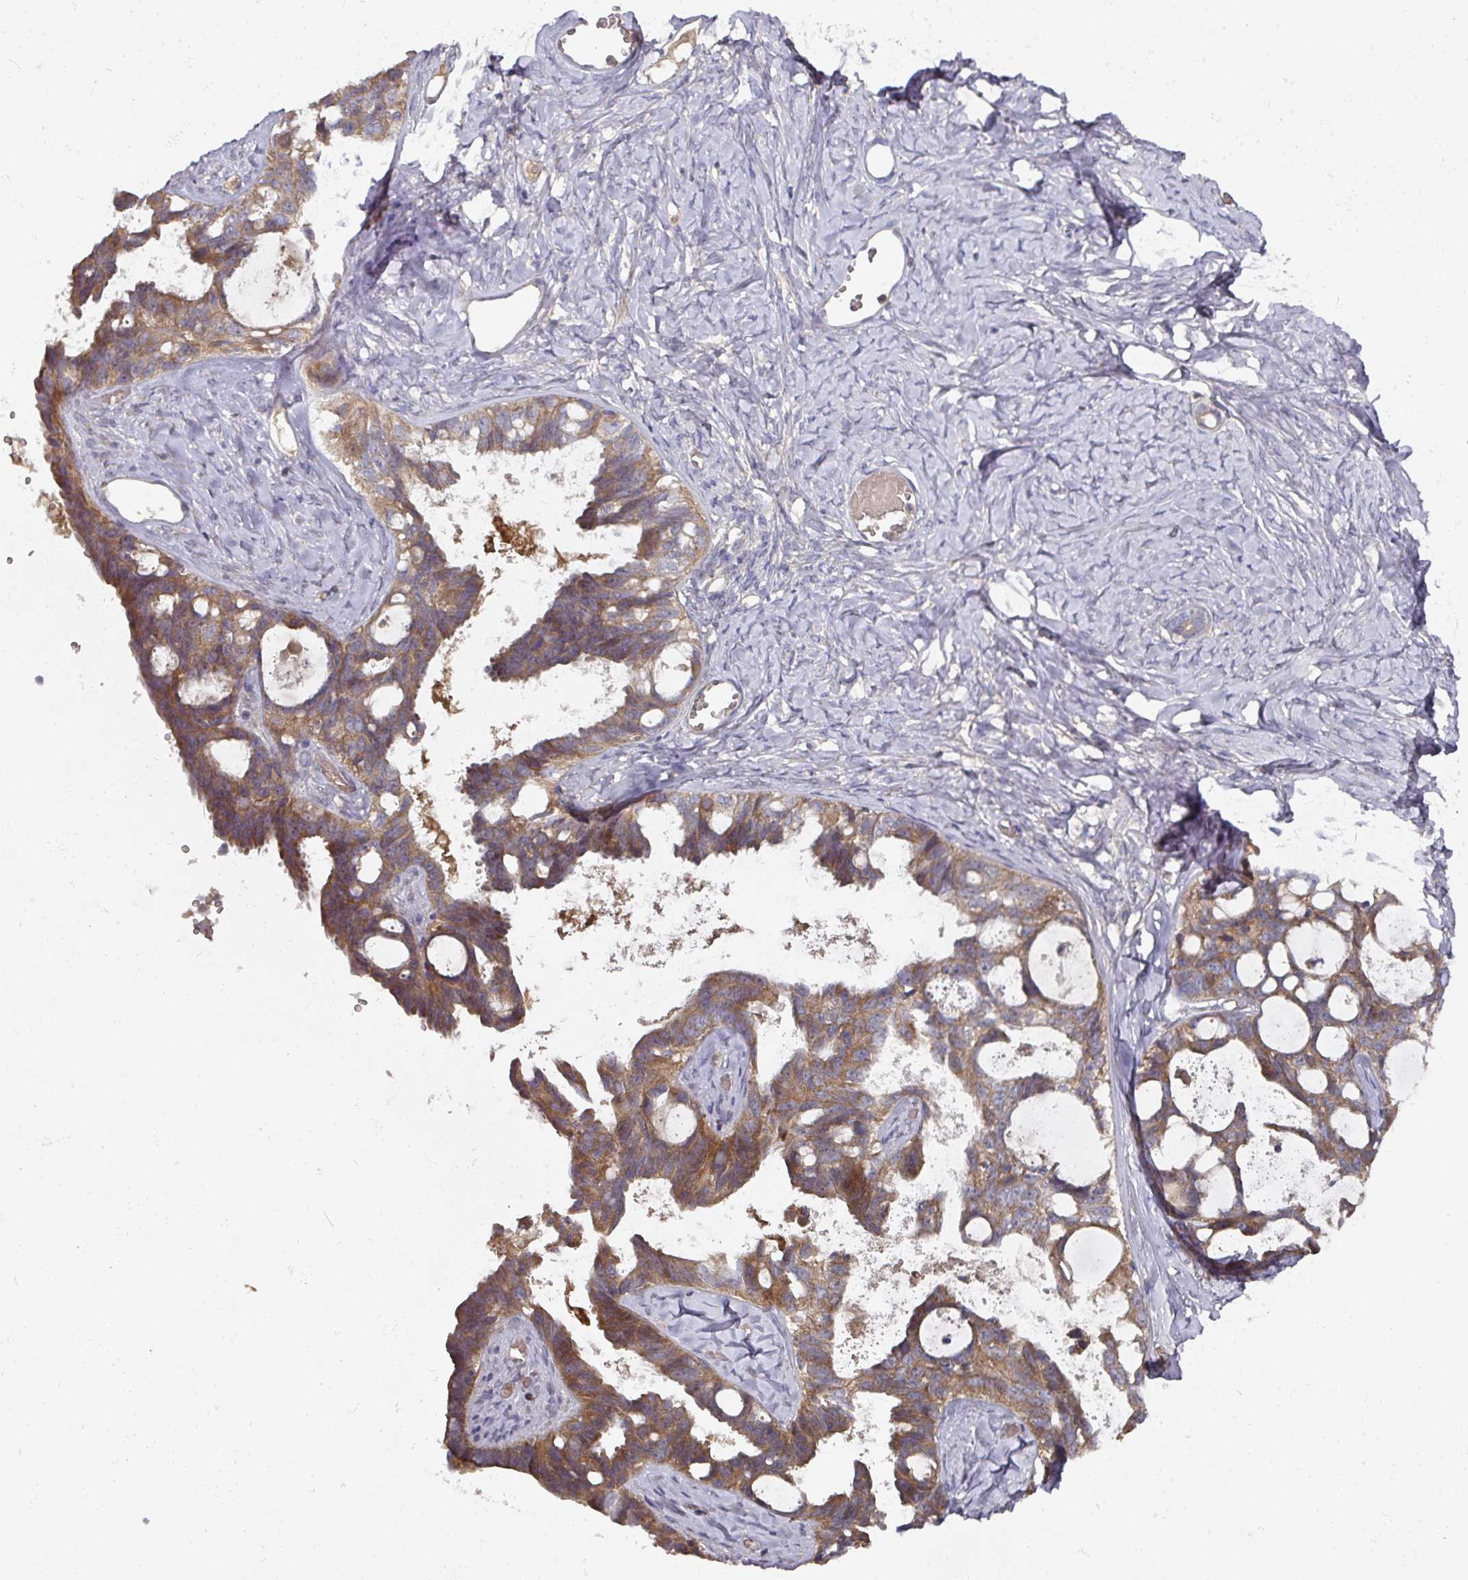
{"staining": {"intensity": "moderate", "quantity": ">75%", "location": "cytoplasmic/membranous"}, "tissue": "ovarian cancer", "cell_type": "Tumor cells", "image_type": "cancer", "snomed": [{"axis": "morphology", "description": "Cystadenocarcinoma, serous, NOS"}, {"axis": "topography", "description": "Ovary"}], "caption": "The histopathology image reveals a brown stain indicating the presence of a protein in the cytoplasmic/membranous of tumor cells in ovarian serous cystadenocarcinoma. (DAB (3,3'-diaminobenzidine) IHC, brown staining for protein, blue staining for nuclei).", "gene": "DNAJC7", "patient": {"sex": "female", "age": 69}}